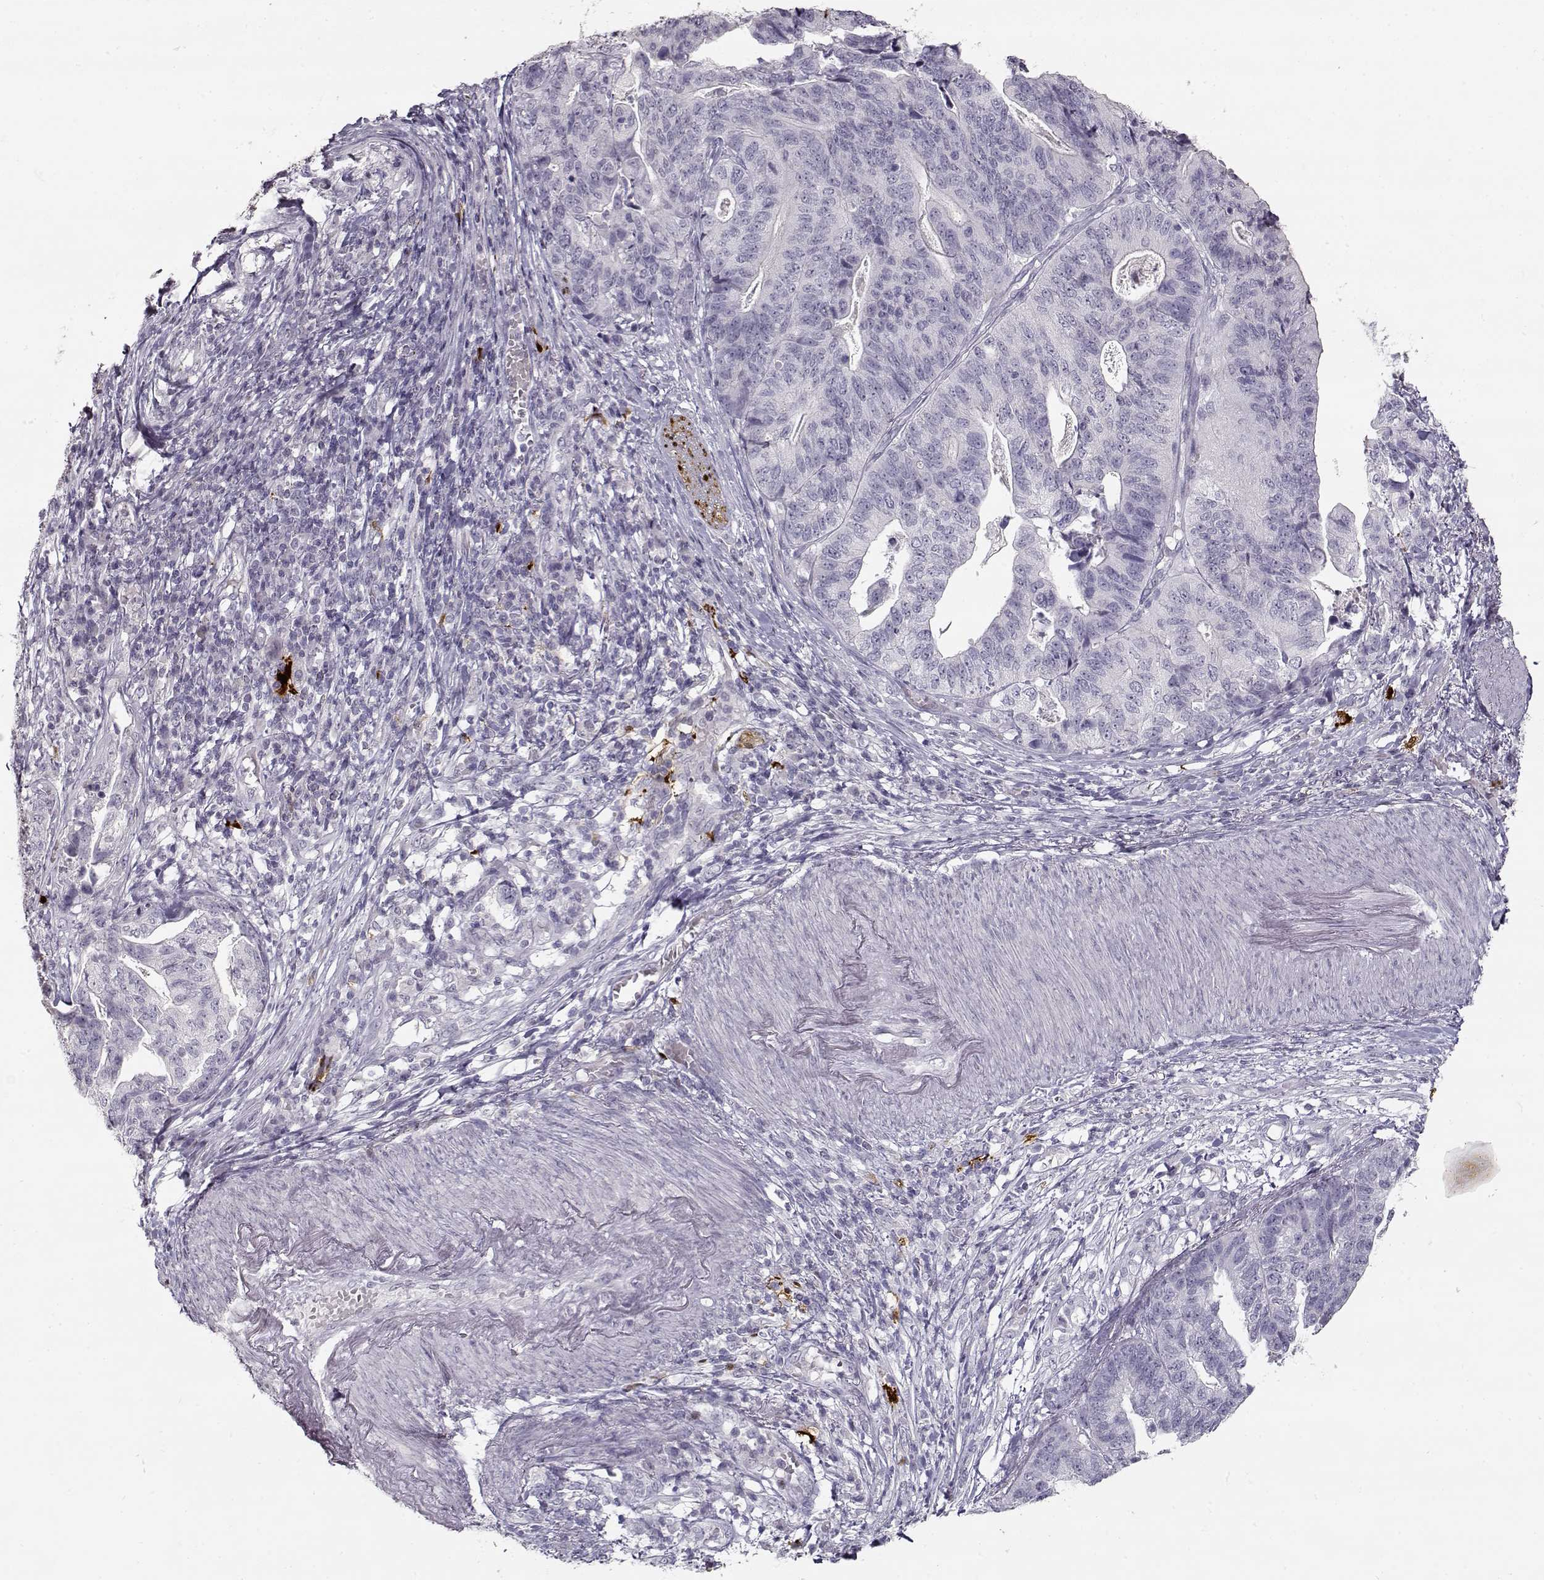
{"staining": {"intensity": "negative", "quantity": "none", "location": "none"}, "tissue": "stomach cancer", "cell_type": "Tumor cells", "image_type": "cancer", "snomed": [{"axis": "morphology", "description": "Adenocarcinoma, NOS"}, {"axis": "topography", "description": "Stomach, upper"}], "caption": "This is an IHC photomicrograph of human adenocarcinoma (stomach). There is no expression in tumor cells.", "gene": "S100B", "patient": {"sex": "female", "age": 67}}